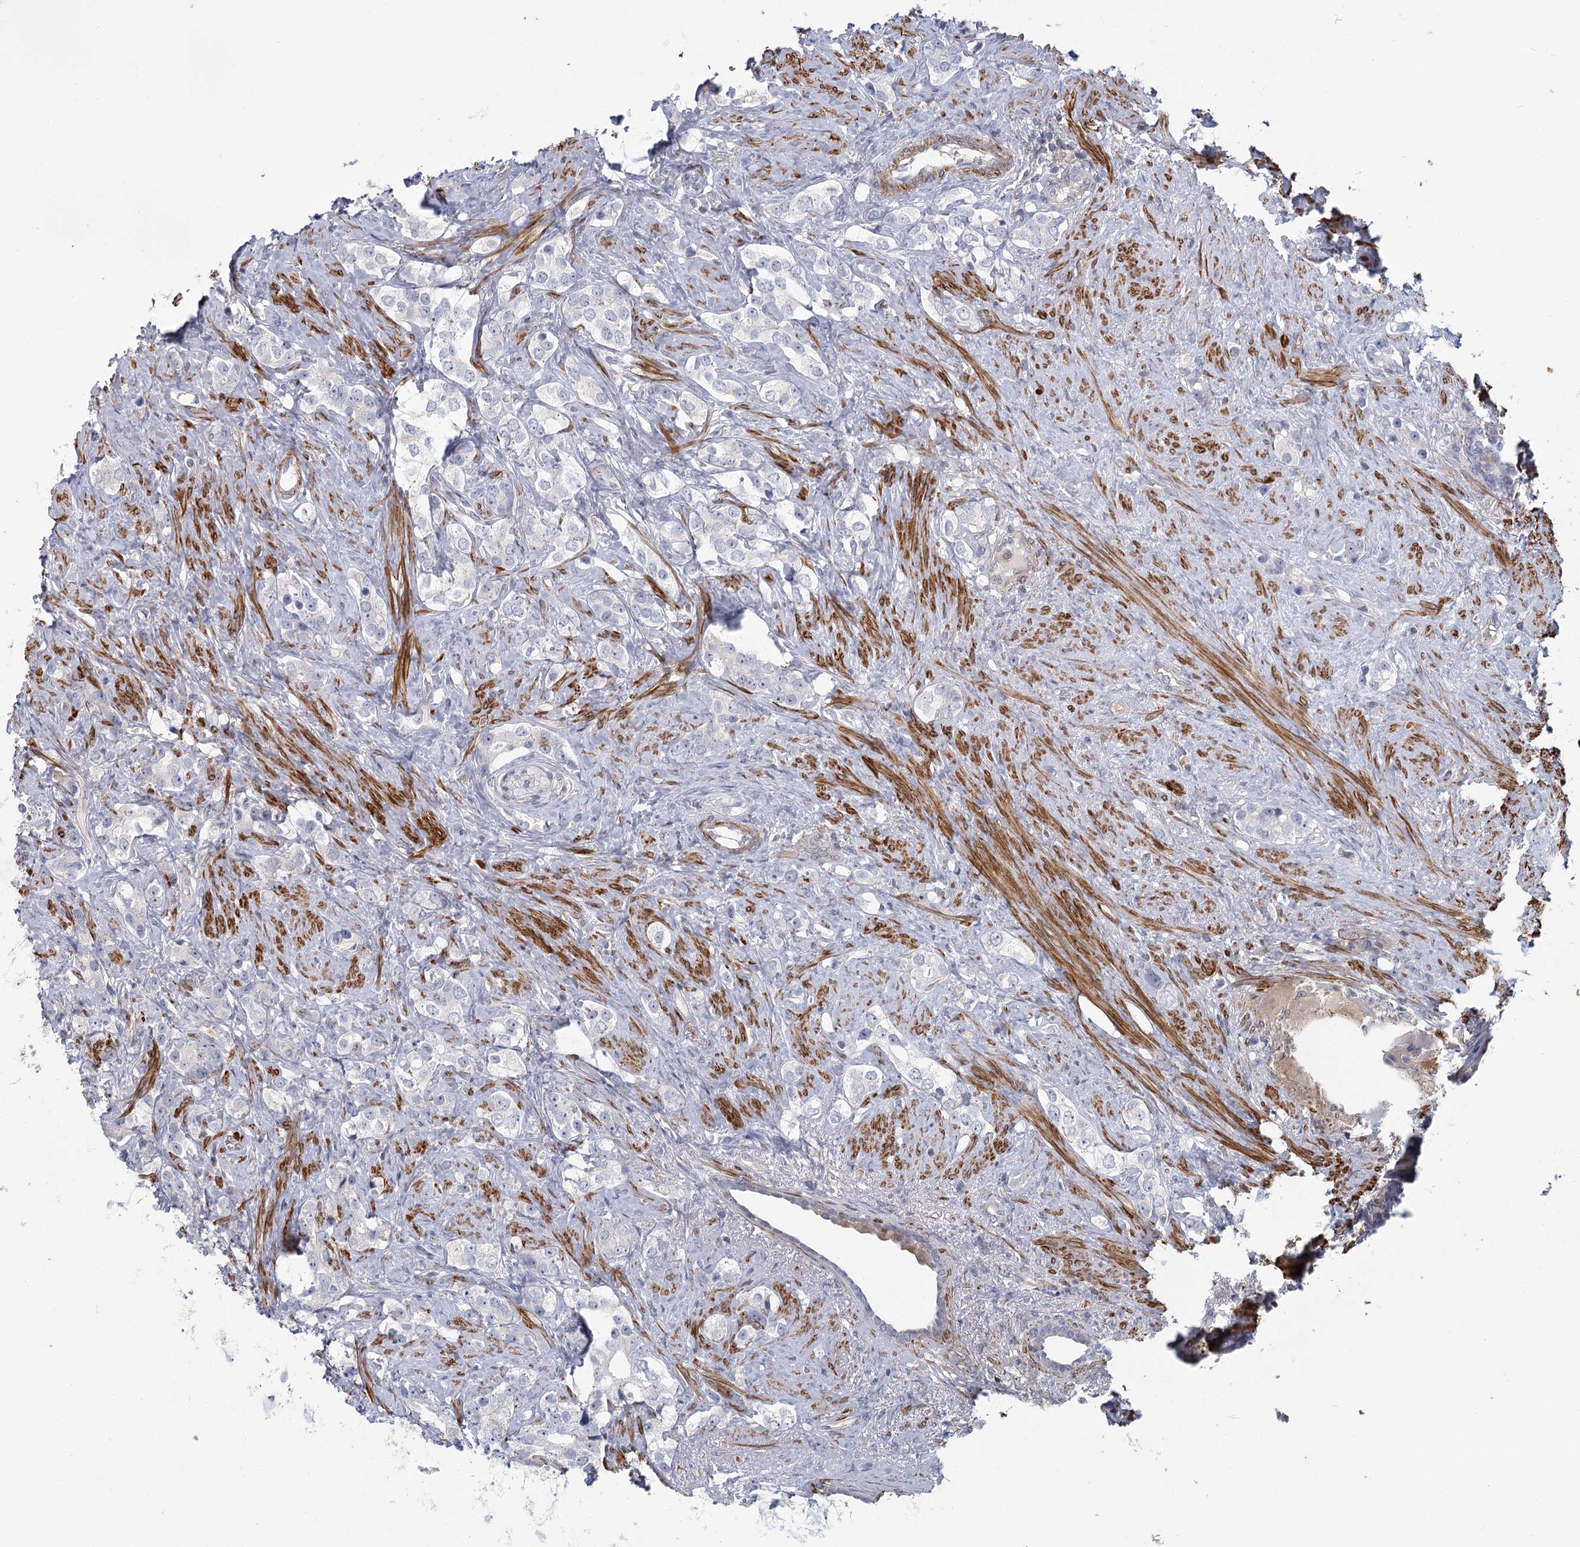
{"staining": {"intensity": "negative", "quantity": "none", "location": "none"}, "tissue": "prostate cancer", "cell_type": "Tumor cells", "image_type": "cancer", "snomed": [{"axis": "morphology", "description": "Adenocarcinoma, High grade"}, {"axis": "topography", "description": "Prostate"}], "caption": "This is an immunohistochemistry micrograph of human prostate adenocarcinoma (high-grade). There is no staining in tumor cells.", "gene": "USP11", "patient": {"sex": "male", "age": 63}}